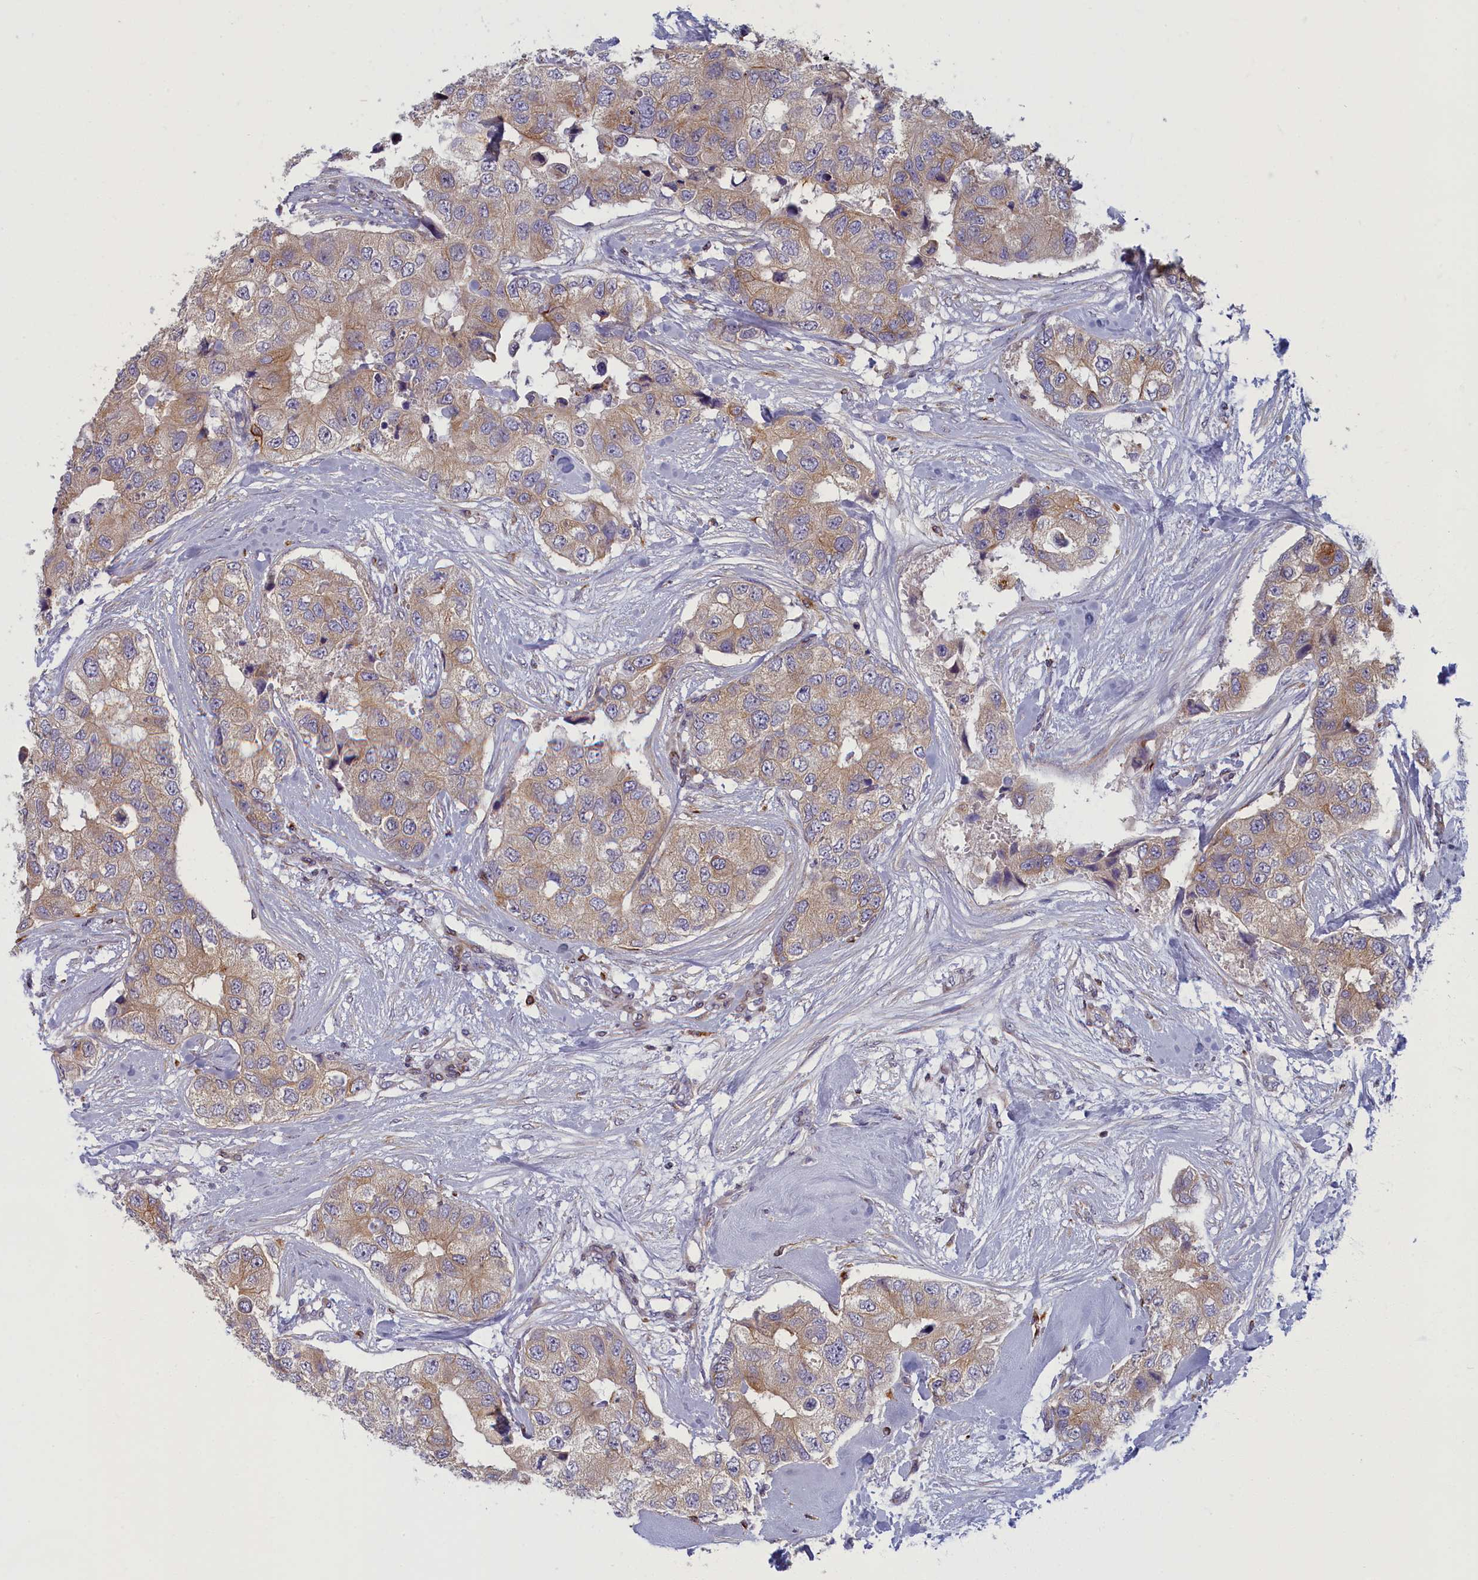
{"staining": {"intensity": "weak", "quantity": "25%-75%", "location": "cytoplasmic/membranous"}, "tissue": "breast cancer", "cell_type": "Tumor cells", "image_type": "cancer", "snomed": [{"axis": "morphology", "description": "Duct carcinoma"}, {"axis": "topography", "description": "Breast"}], "caption": "Breast cancer tissue demonstrates weak cytoplasmic/membranous staining in about 25%-75% of tumor cells", "gene": "NOL10", "patient": {"sex": "female", "age": 62}}